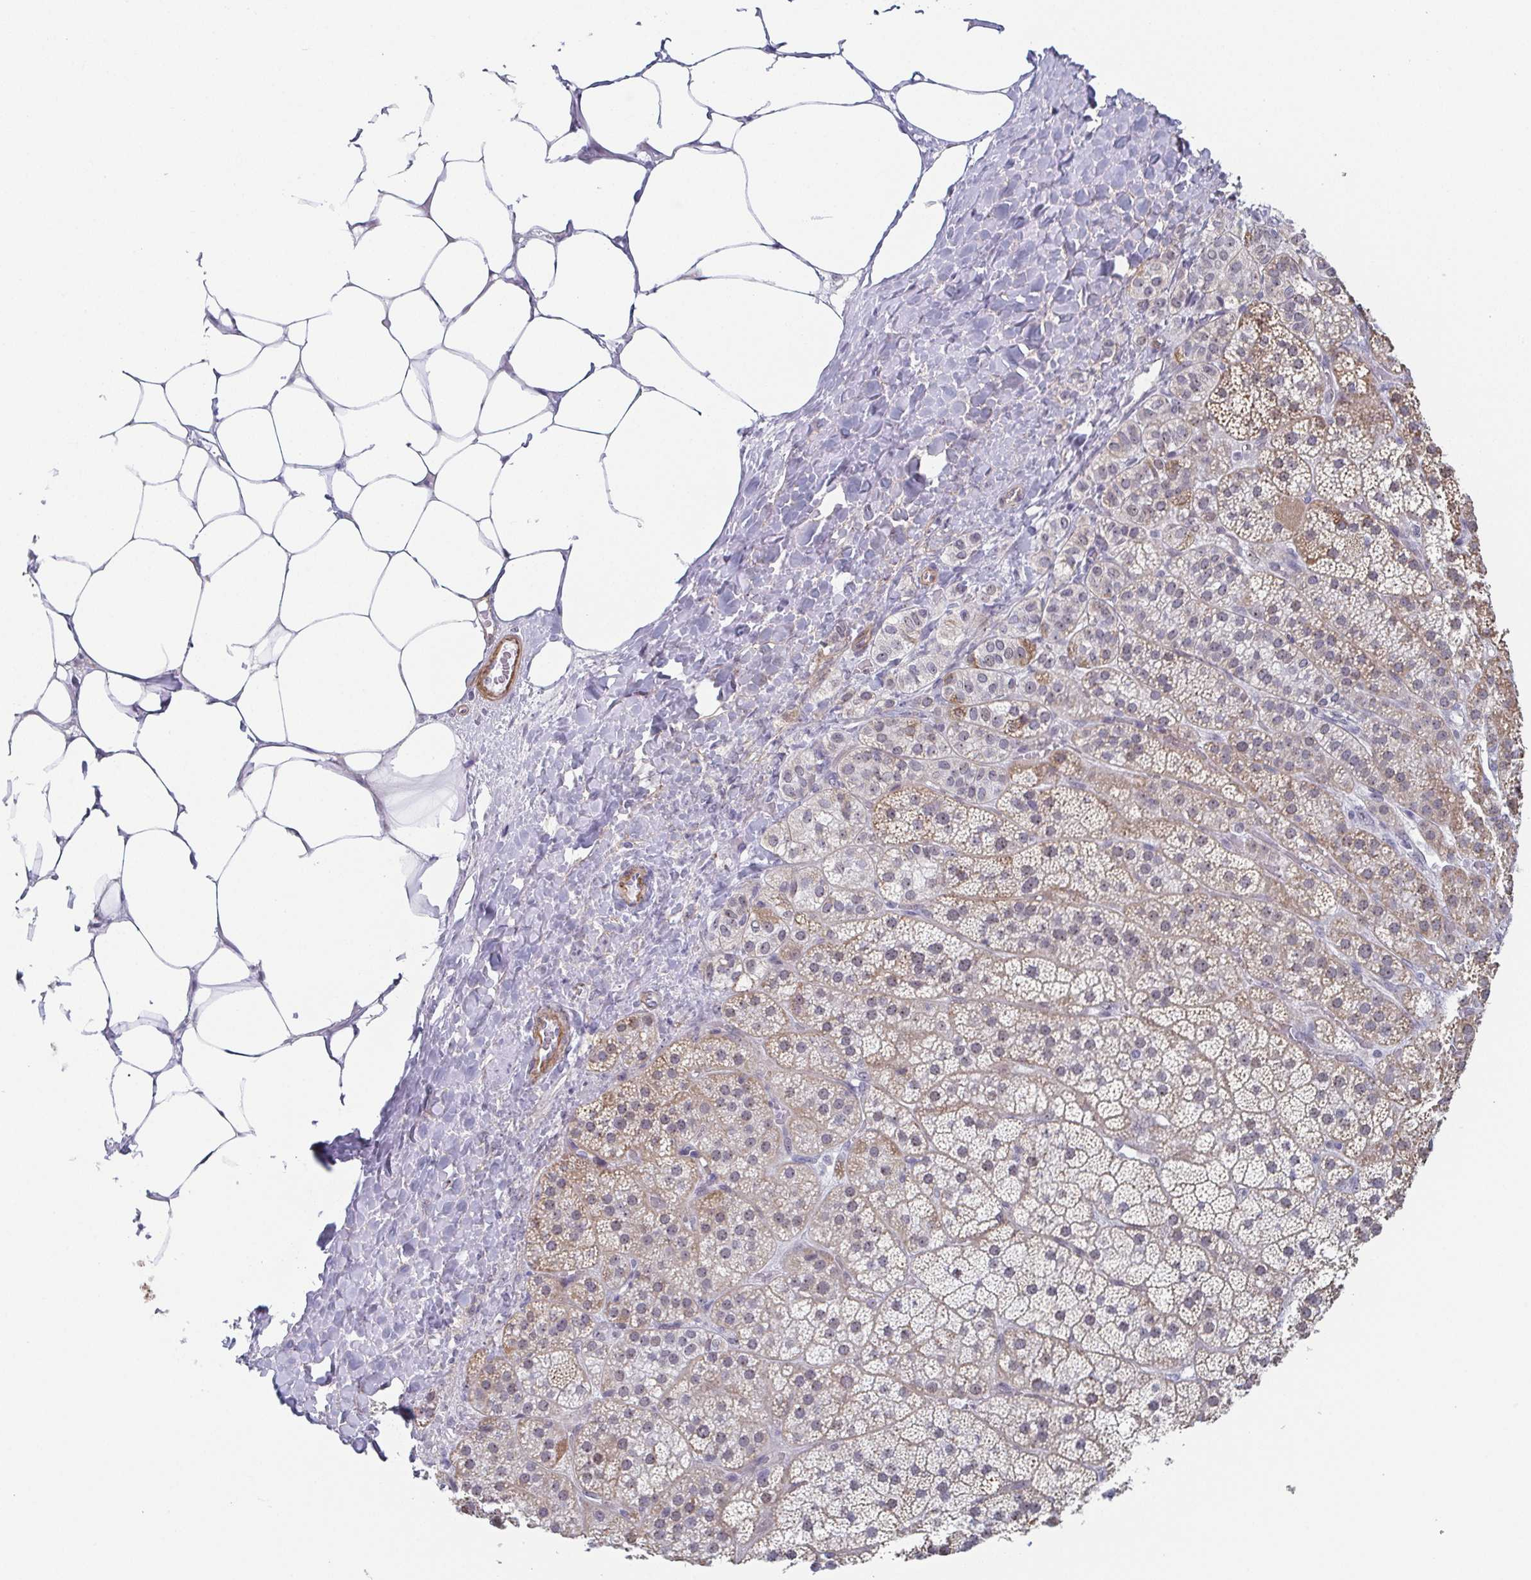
{"staining": {"intensity": "moderate", "quantity": "25%-75%", "location": "cytoplasmic/membranous"}, "tissue": "adrenal gland", "cell_type": "Glandular cells", "image_type": "normal", "snomed": [{"axis": "morphology", "description": "Normal tissue, NOS"}, {"axis": "topography", "description": "Adrenal gland"}], "caption": "Glandular cells exhibit medium levels of moderate cytoplasmic/membranous expression in approximately 25%-75% of cells in unremarkable adrenal gland.", "gene": "EXOSC7", "patient": {"sex": "male", "age": 57}}